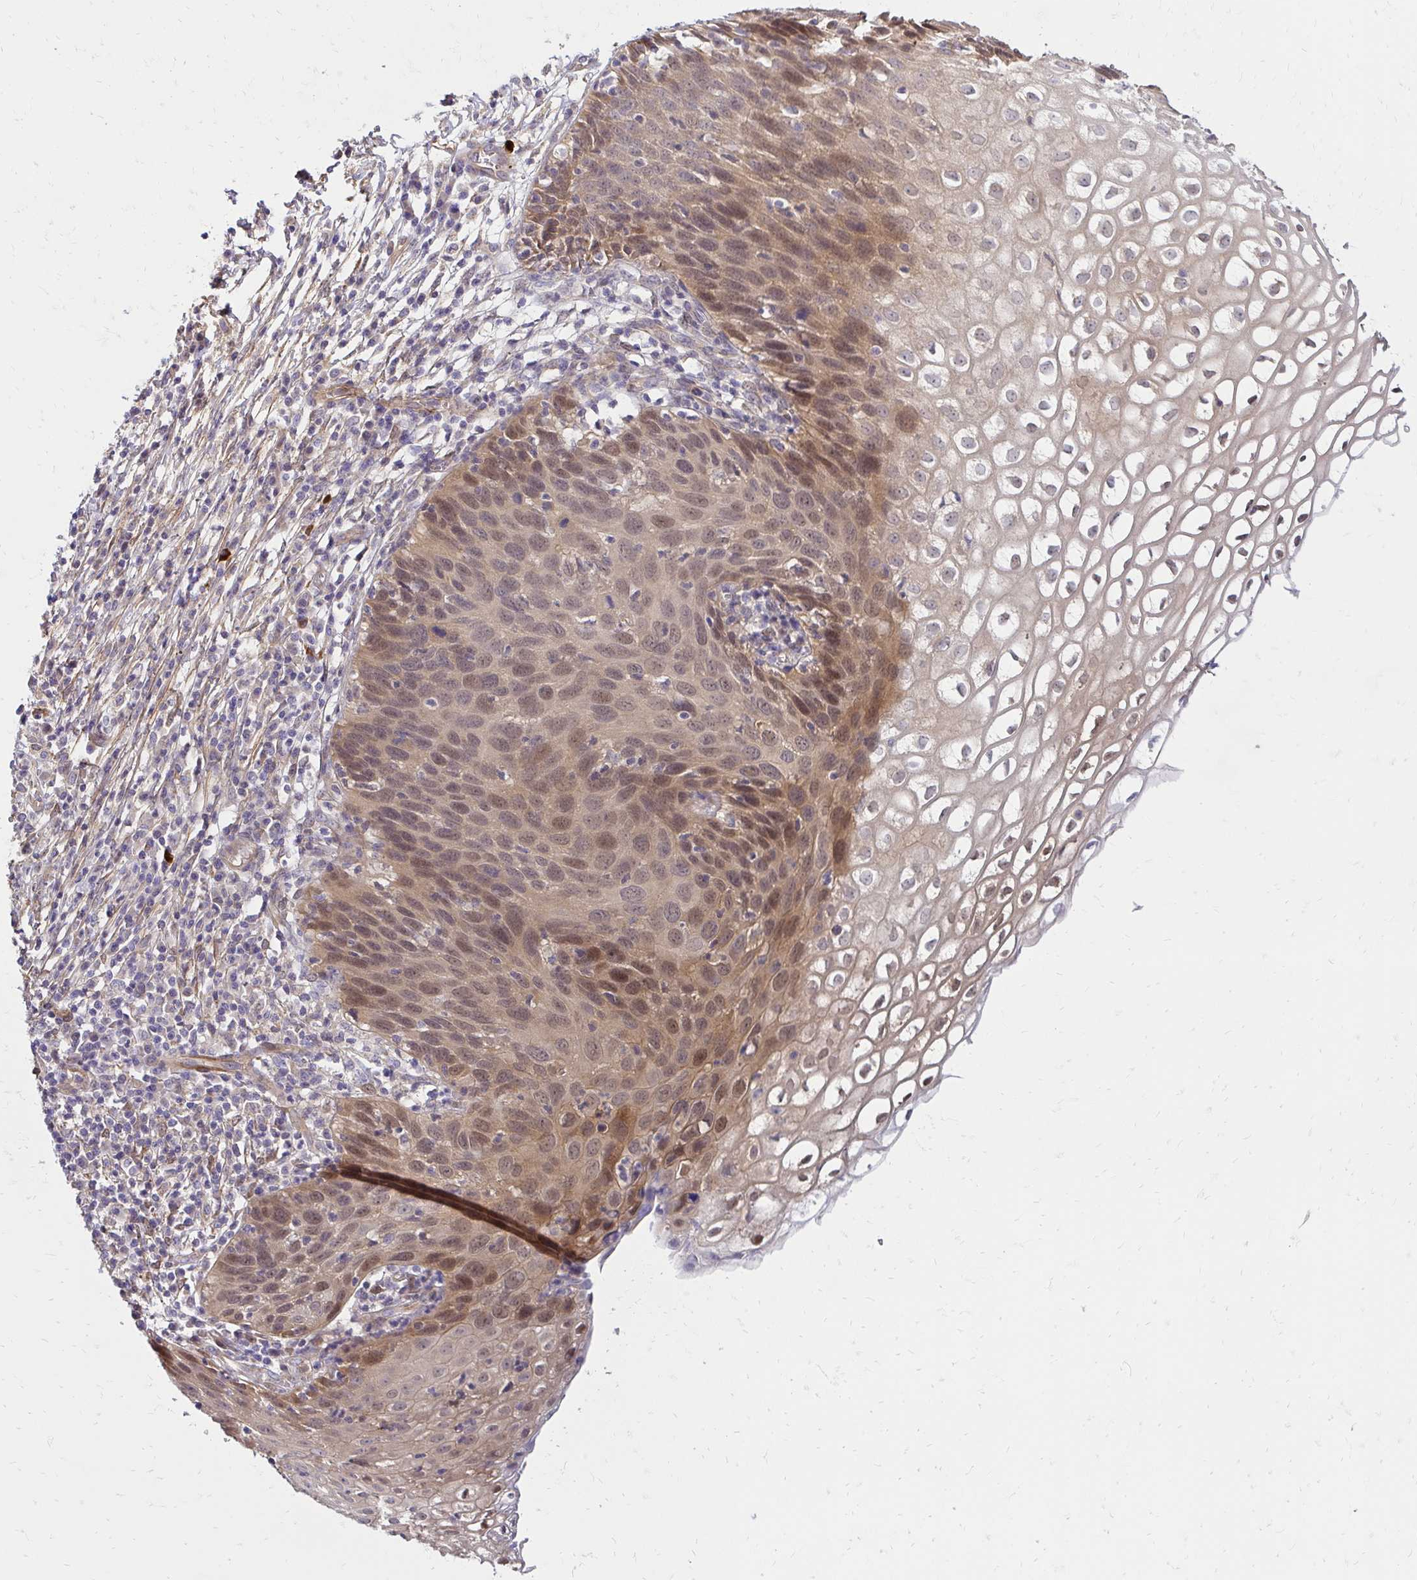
{"staining": {"intensity": "weak", "quantity": "25%-75%", "location": "cytoplasmic/membranous"}, "tissue": "cervix", "cell_type": "Glandular cells", "image_type": "normal", "snomed": [{"axis": "morphology", "description": "Normal tissue, NOS"}, {"axis": "topography", "description": "Cervix"}], "caption": "Immunohistochemistry (IHC) staining of unremarkable cervix, which exhibits low levels of weak cytoplasmic/membranous staining in approximately 25%-75% of glandular cells indicating weak cytoplasmic/membranous protein staining. The staining was performed using DAB (brown) for protein detection and nuclei were counterstained in hematoxylin (blue).", "gene": "YAP1", "patient": {"sex": "female", "age": 36}}